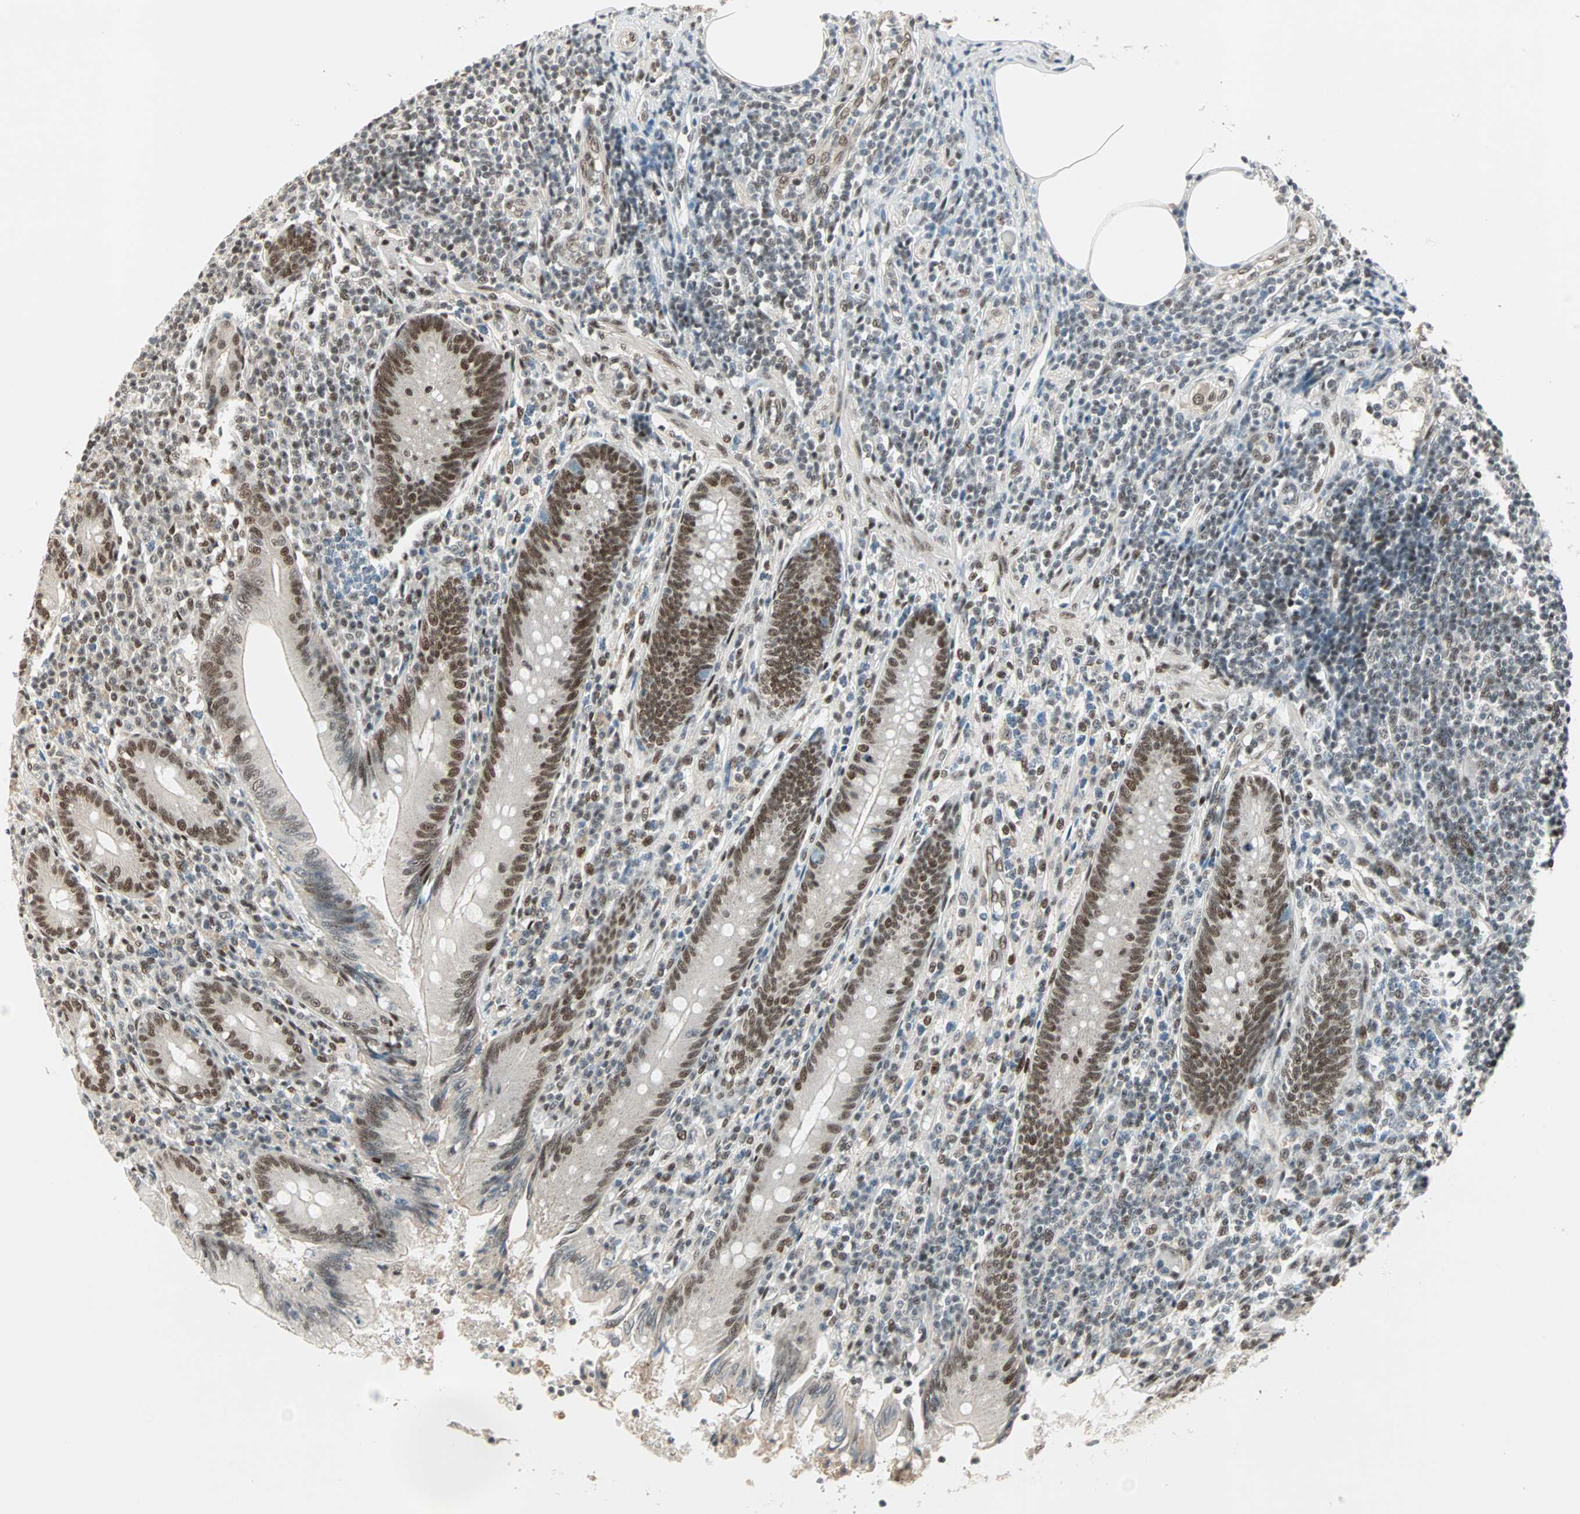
{"staining": {"intensity": "strong", "quantity": ">75%", "location": "nuclear"}, "tissue": "appendix", "cell_type": "Glandular cells", "image_type": "normal", "snomed": [{"axis": "morphology", "description": "Normal tissue, NOS"}, {"axis": "morphology", "description": "Inflammation, NOS"}, {"axis": "topography", "description": "Appendix"}], "caption": "Appendix stained with IHC displays strong nuclear positivity in about >75% of glandular cells. Using DAB (brown) and hematoxylin (blue) stains, captured at high magnification using brightfield microscopy.", "gene": "BLM", "patient": {"sex": "male", "age": 46}}